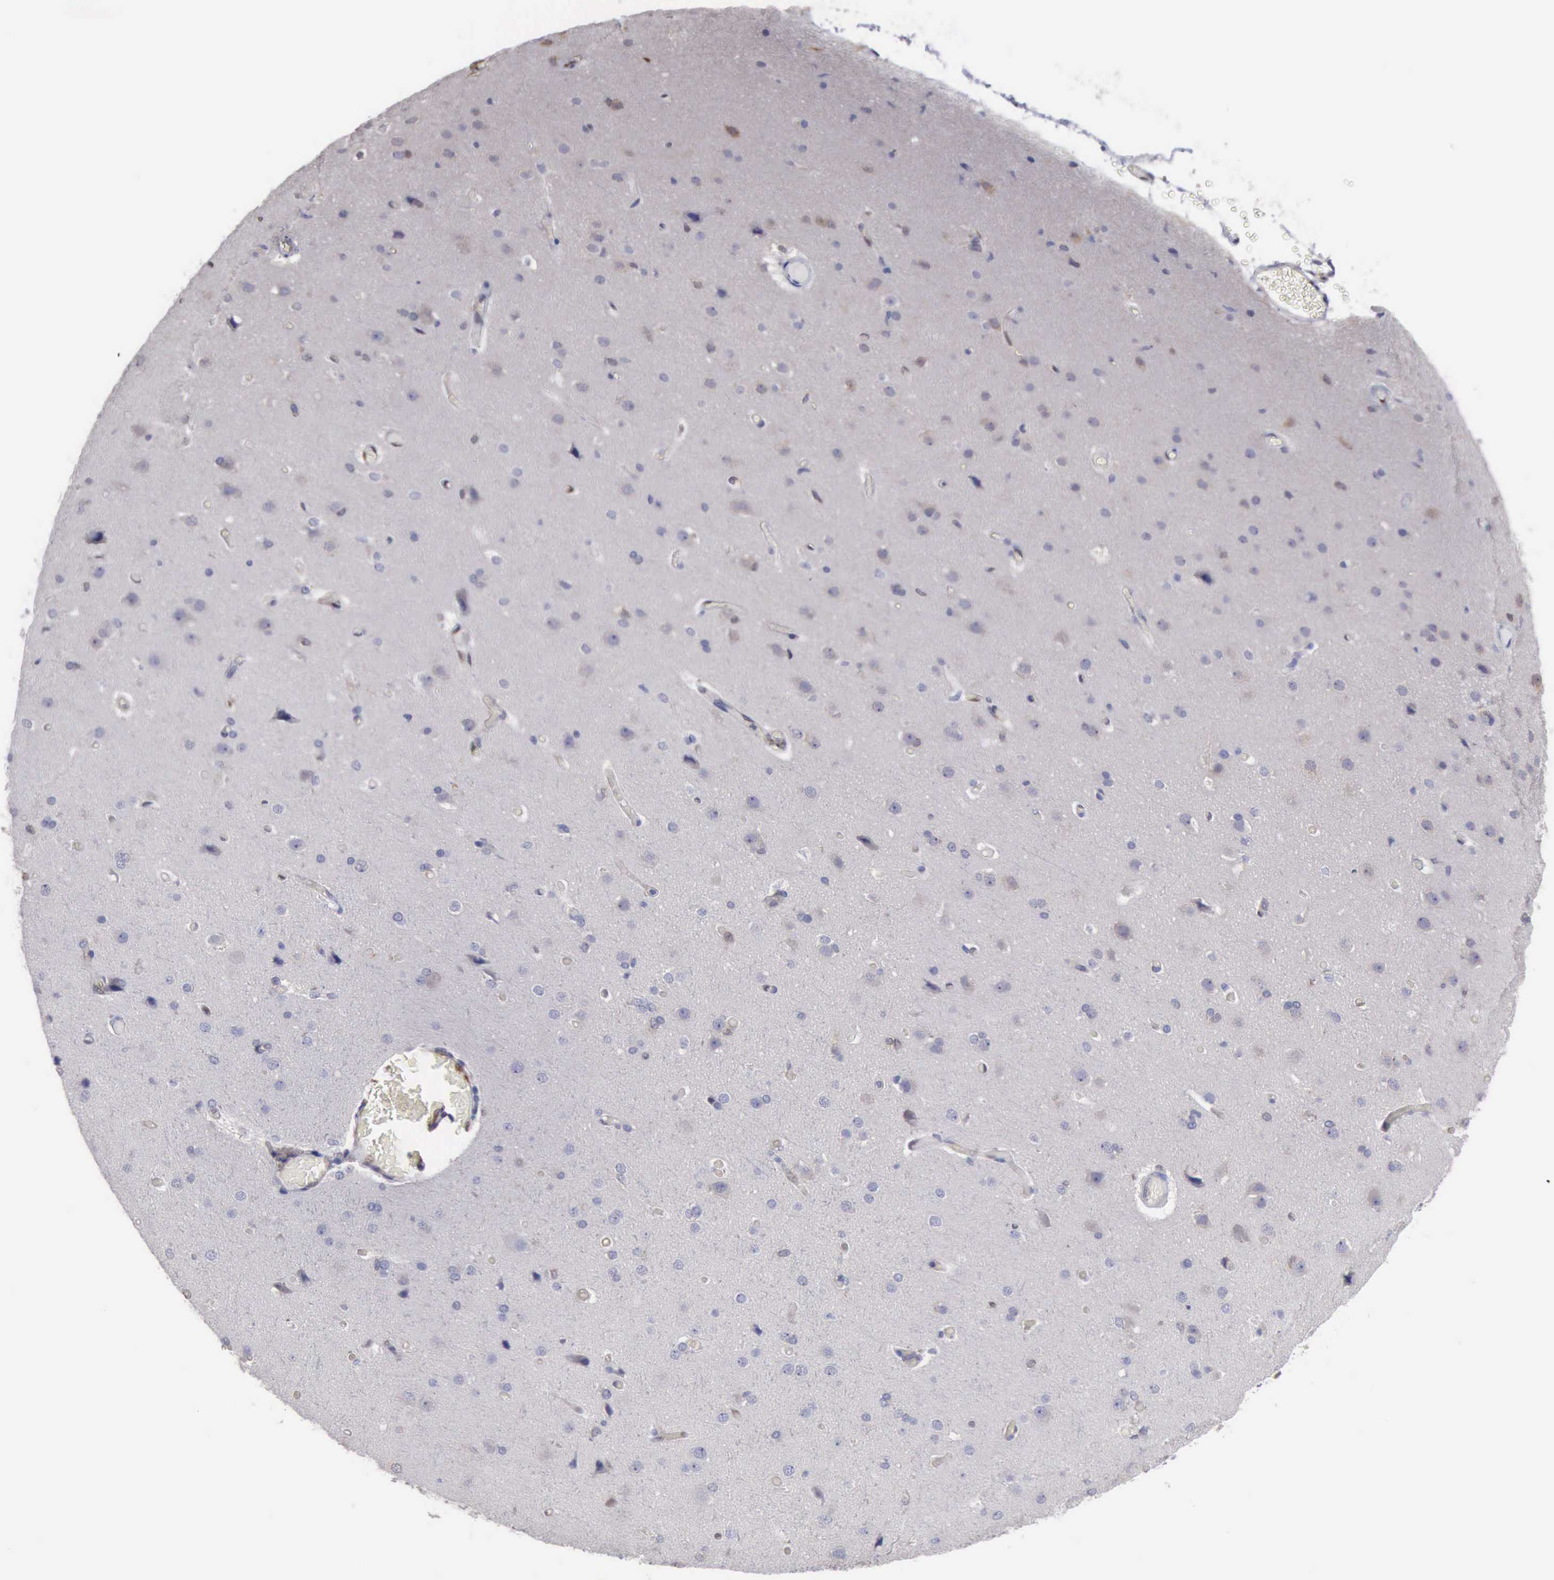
{"staining": {"intensity": "moderate", "quantity": "<25%", "location": "cytoplasmic/membranous,nuclear"}, "tissue": "cerebral cortex", "cell_type": "Endothelial cells", "image_type": "normal", "snomed": [{"axis": "morphology", "description": "Normal tissue, NOS"}, {"axis": "morphology", "description": "Glioma, malignant, High grade"}, {"axis": "topography", "description": "Cerebral cortex"}], "caption": "High-magnification brightfield microscopy of normal cerebral cortex stained with DAB (brown) and counterstained with hematoxylin (blue). endothelial cells exhibit moderate cytoplasmic/membranous,nuclear staining is seen in approximately<25% of cells. (IHC, brightfield microscopy, high magnification).", "gene": "STAT1", "patient": {"sex": "male", "age": 77}}